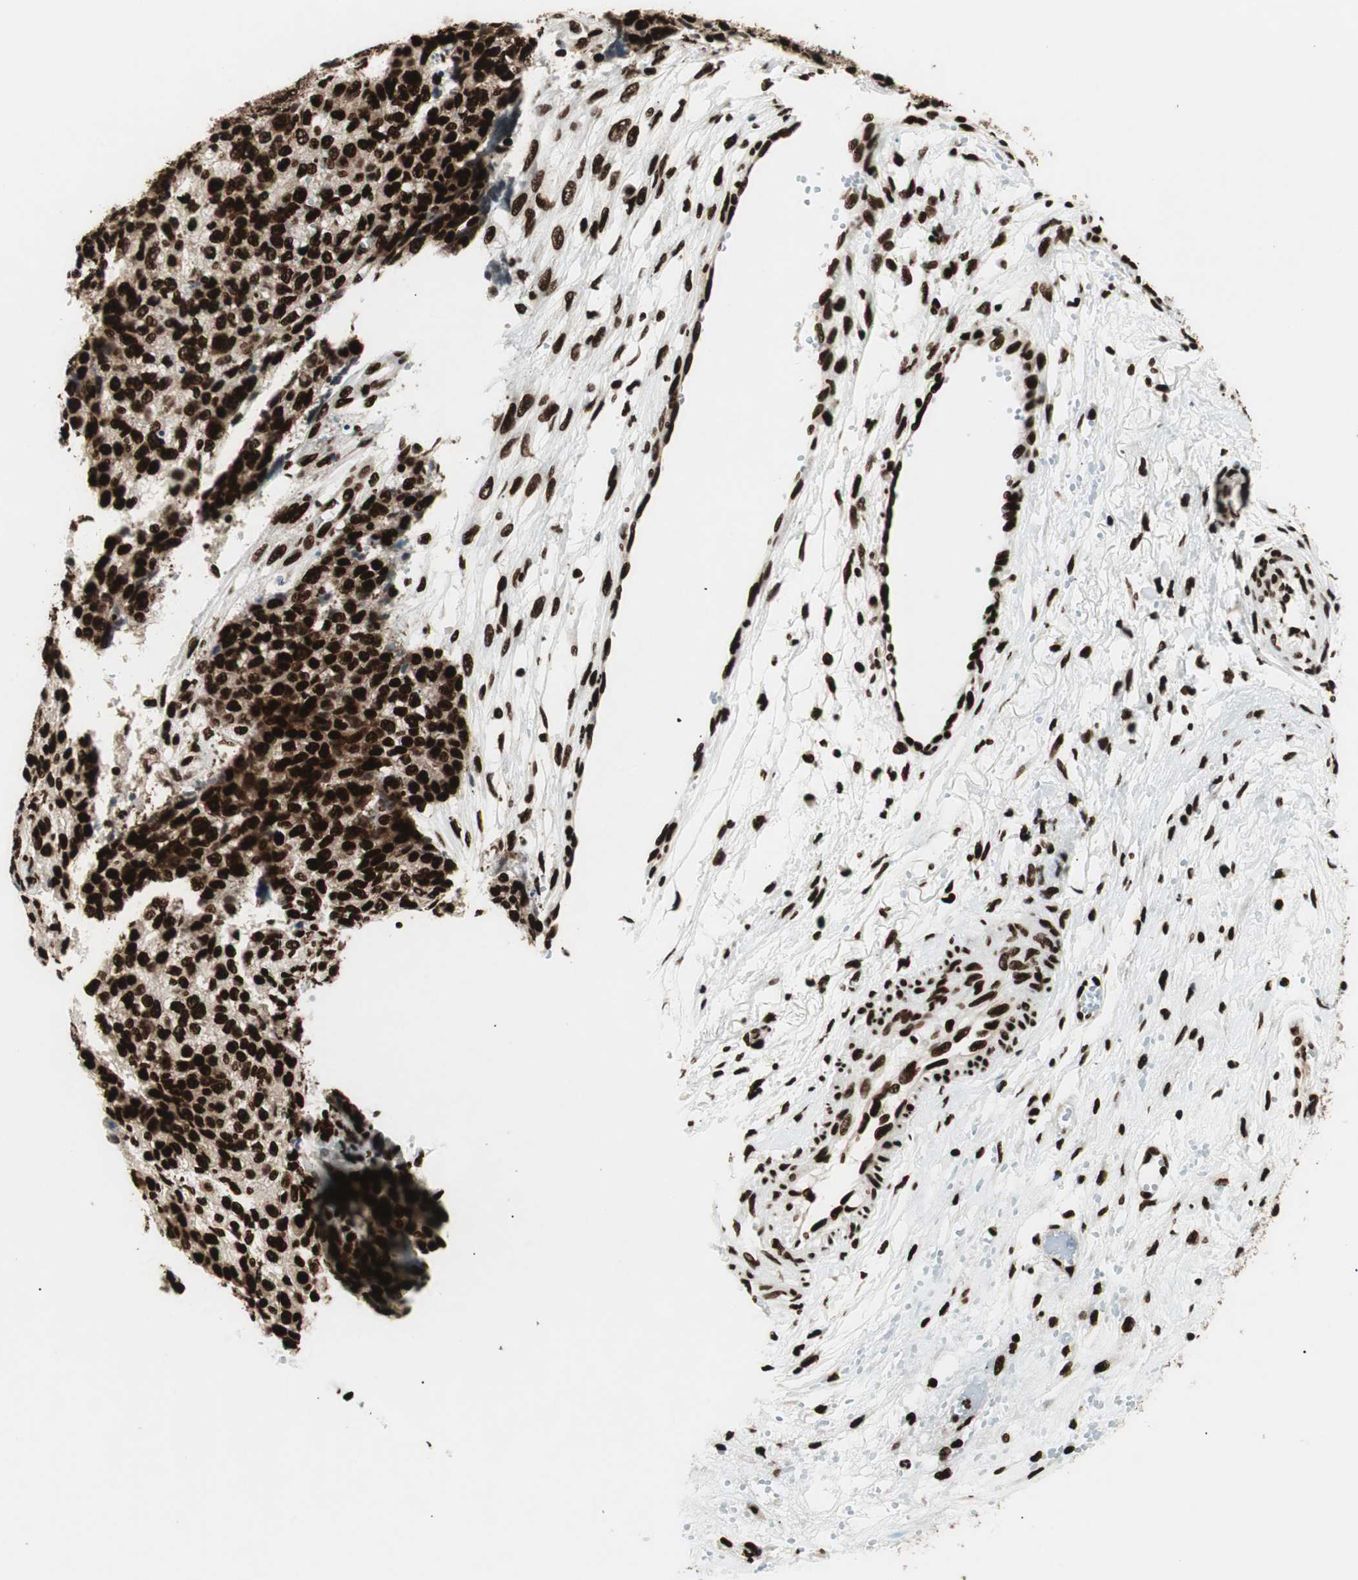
{"staining": {"intensity": "strong", "quantity": ">75%", "location": "nuclear"}, "tissue": "ovarian cancer", "cell_type": "Tumor cells", "image_type": "cancer", "snomed": [{"axis": "morphology", "description": "Carcinoma, endometroid"}, {"axis": "topography", "description": "Ovary"}], "caption": "A high amount of strong nuclear positivity is appreciated in about >75% of tumor cells in endometroid carcinoma (ovarian) tissue.", "gene": "EWSR1", "patient": {"sex": "female", "age": 42}}